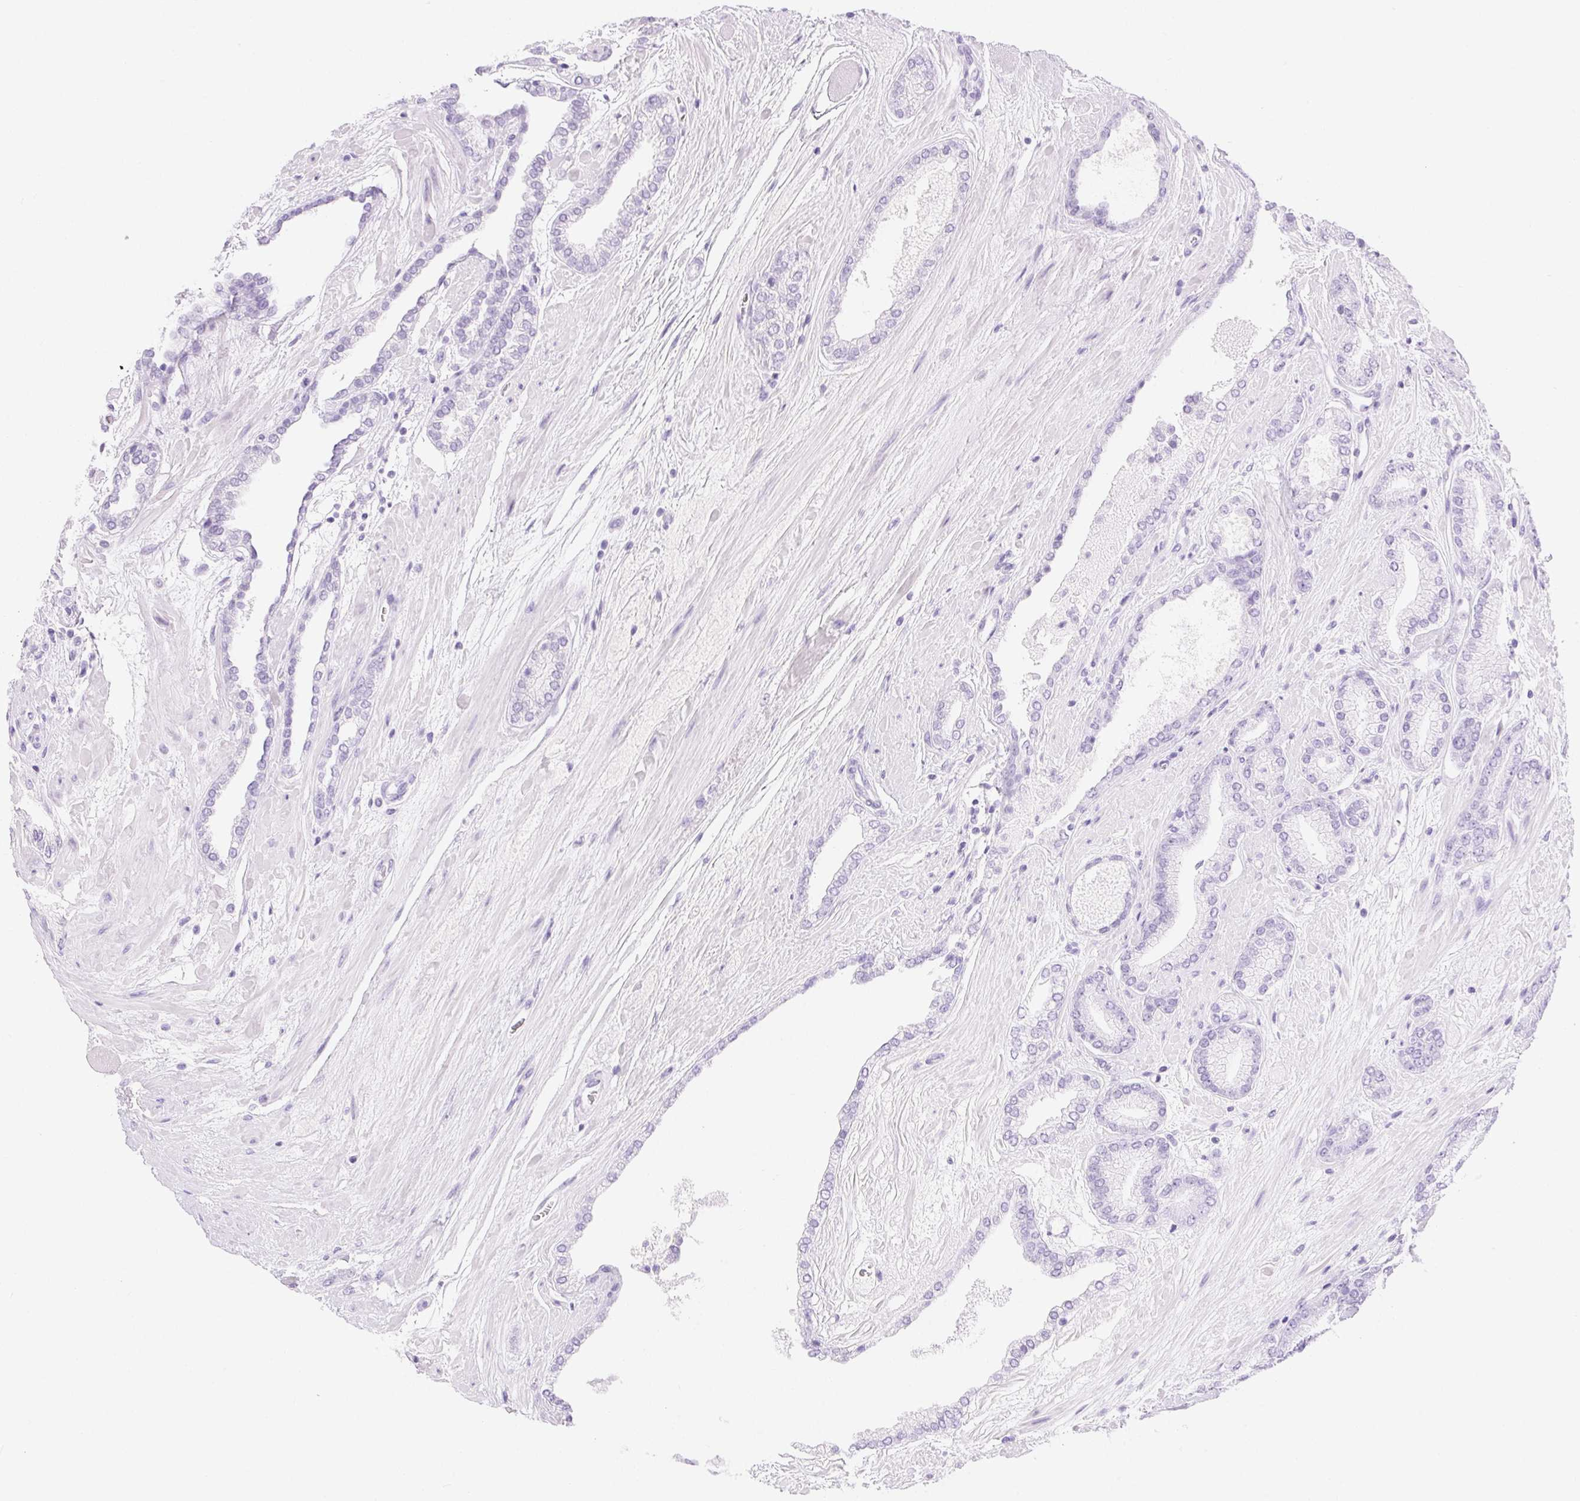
{"staining": {"intensity": "negative", "quantity": "none", "location": "none"}, "tissue": "prostate cancer", "cell_type": "Tumor cells", "image_type": "cancer", "snomed": [{"axis": "morphology", "description": "Adenocarcinoma, High grade"}, {"axis": "topography", "description": "Prostate"}], "caption": "This is an immunohistochemistry (IHC) histopathology image of human prostate cancer (high-grade adenocarcinoma). There is no positivity in tumor cells.", "gene": "CLDN16", "patient": {"sex": "male", "age": 56}}